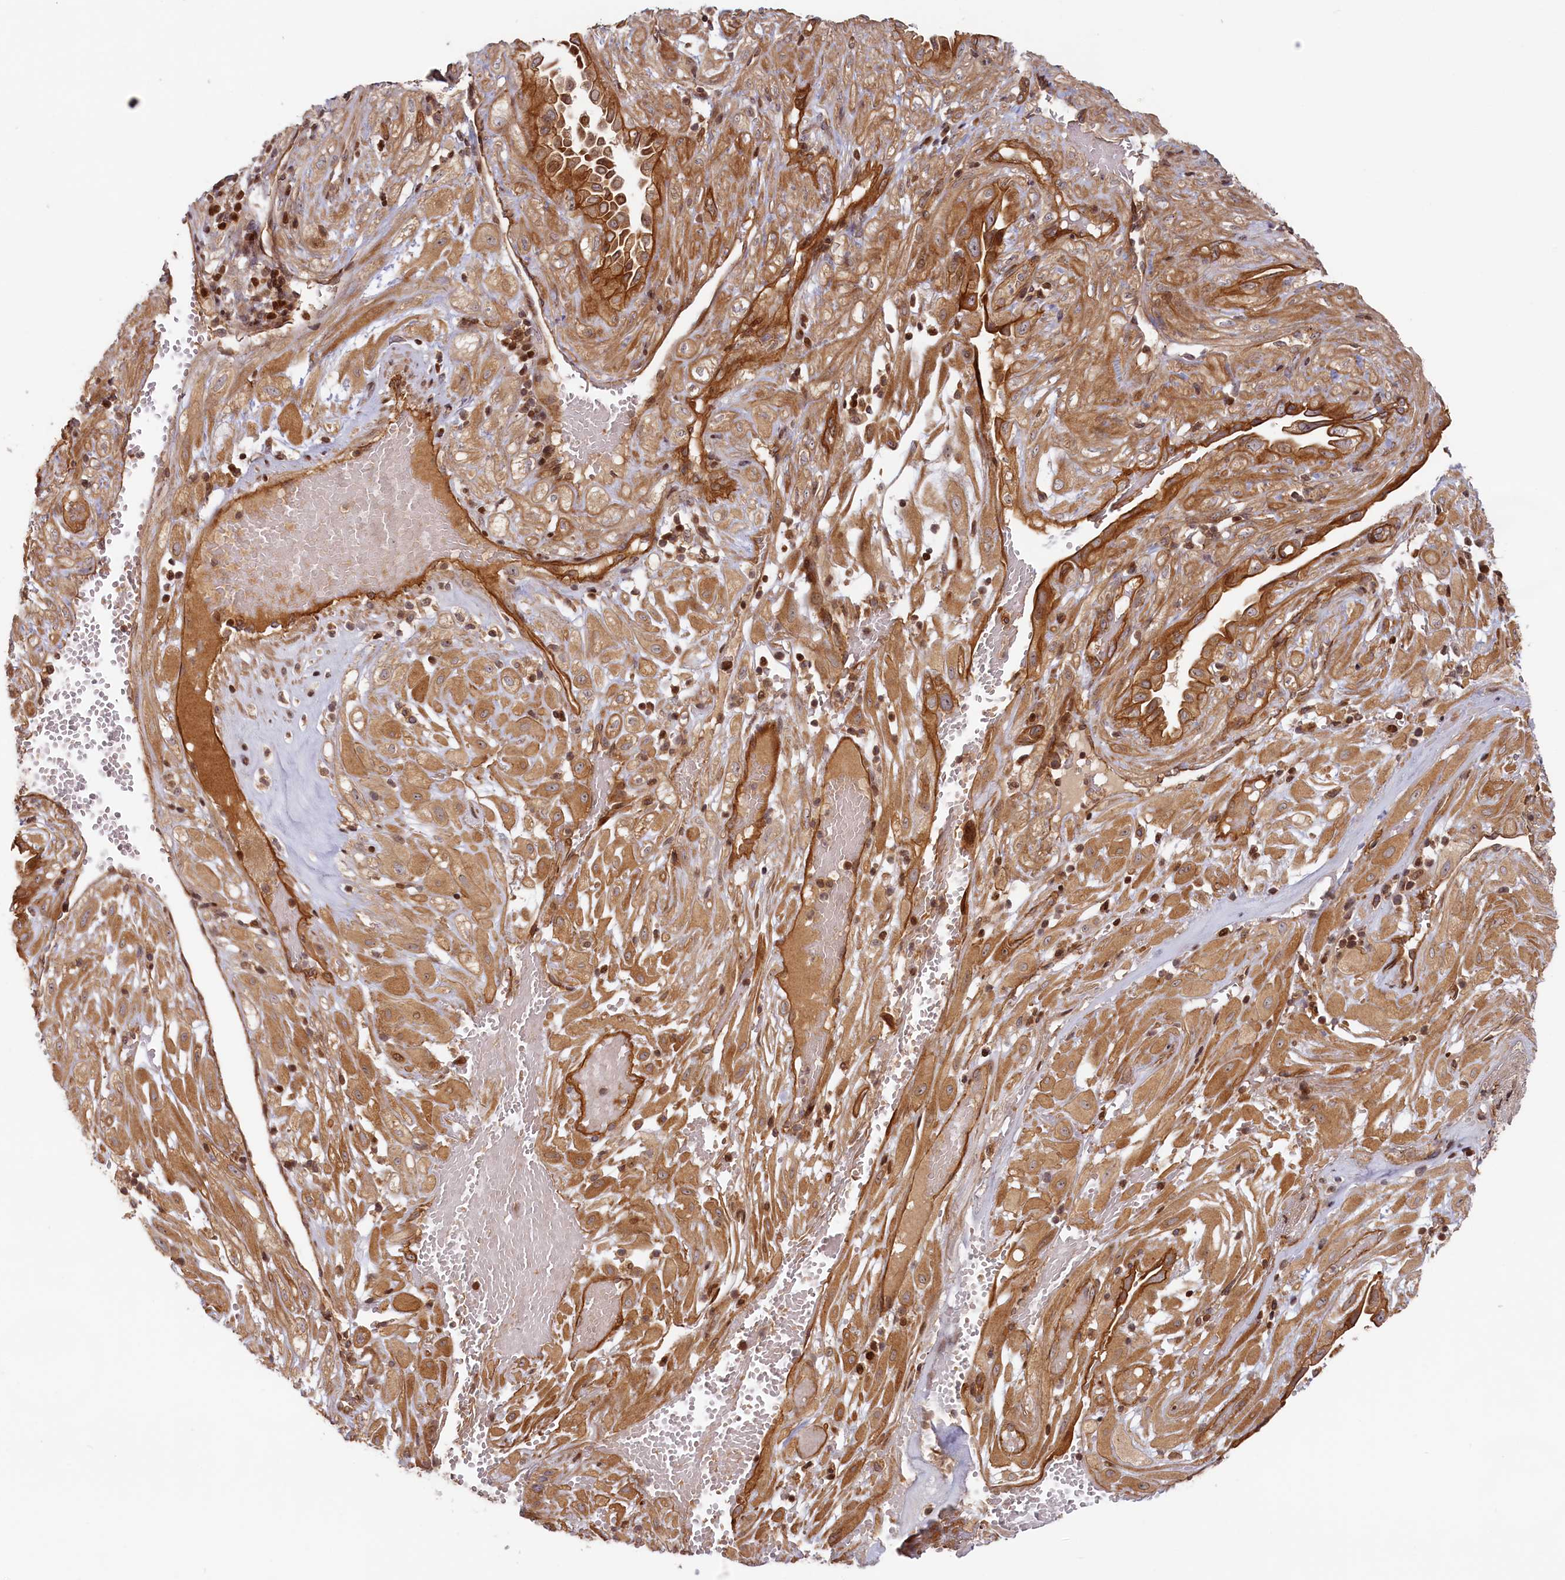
{"staining": {"intensity": "moderate", "quantity": ">75%", "location": "cytoplasmic/membranous"}, "tissue": "cervical cancer", "cell_type": "Tumor cells", "image_type": "cancer", "snomed": [{"axis": "morphology", "description": "Squamous cell carcinoma, NOS"}, {"axis": "topography", "description": "Cervix"}], "caption": "Cervical squamous cell carcinoma stained with immunohistochemistry exhibits moderate cytoplasmic/membranous positivity in about >75% of tumor cells.", "gene": "CEP44", "patient": {"sex": "female", "age": 36}}